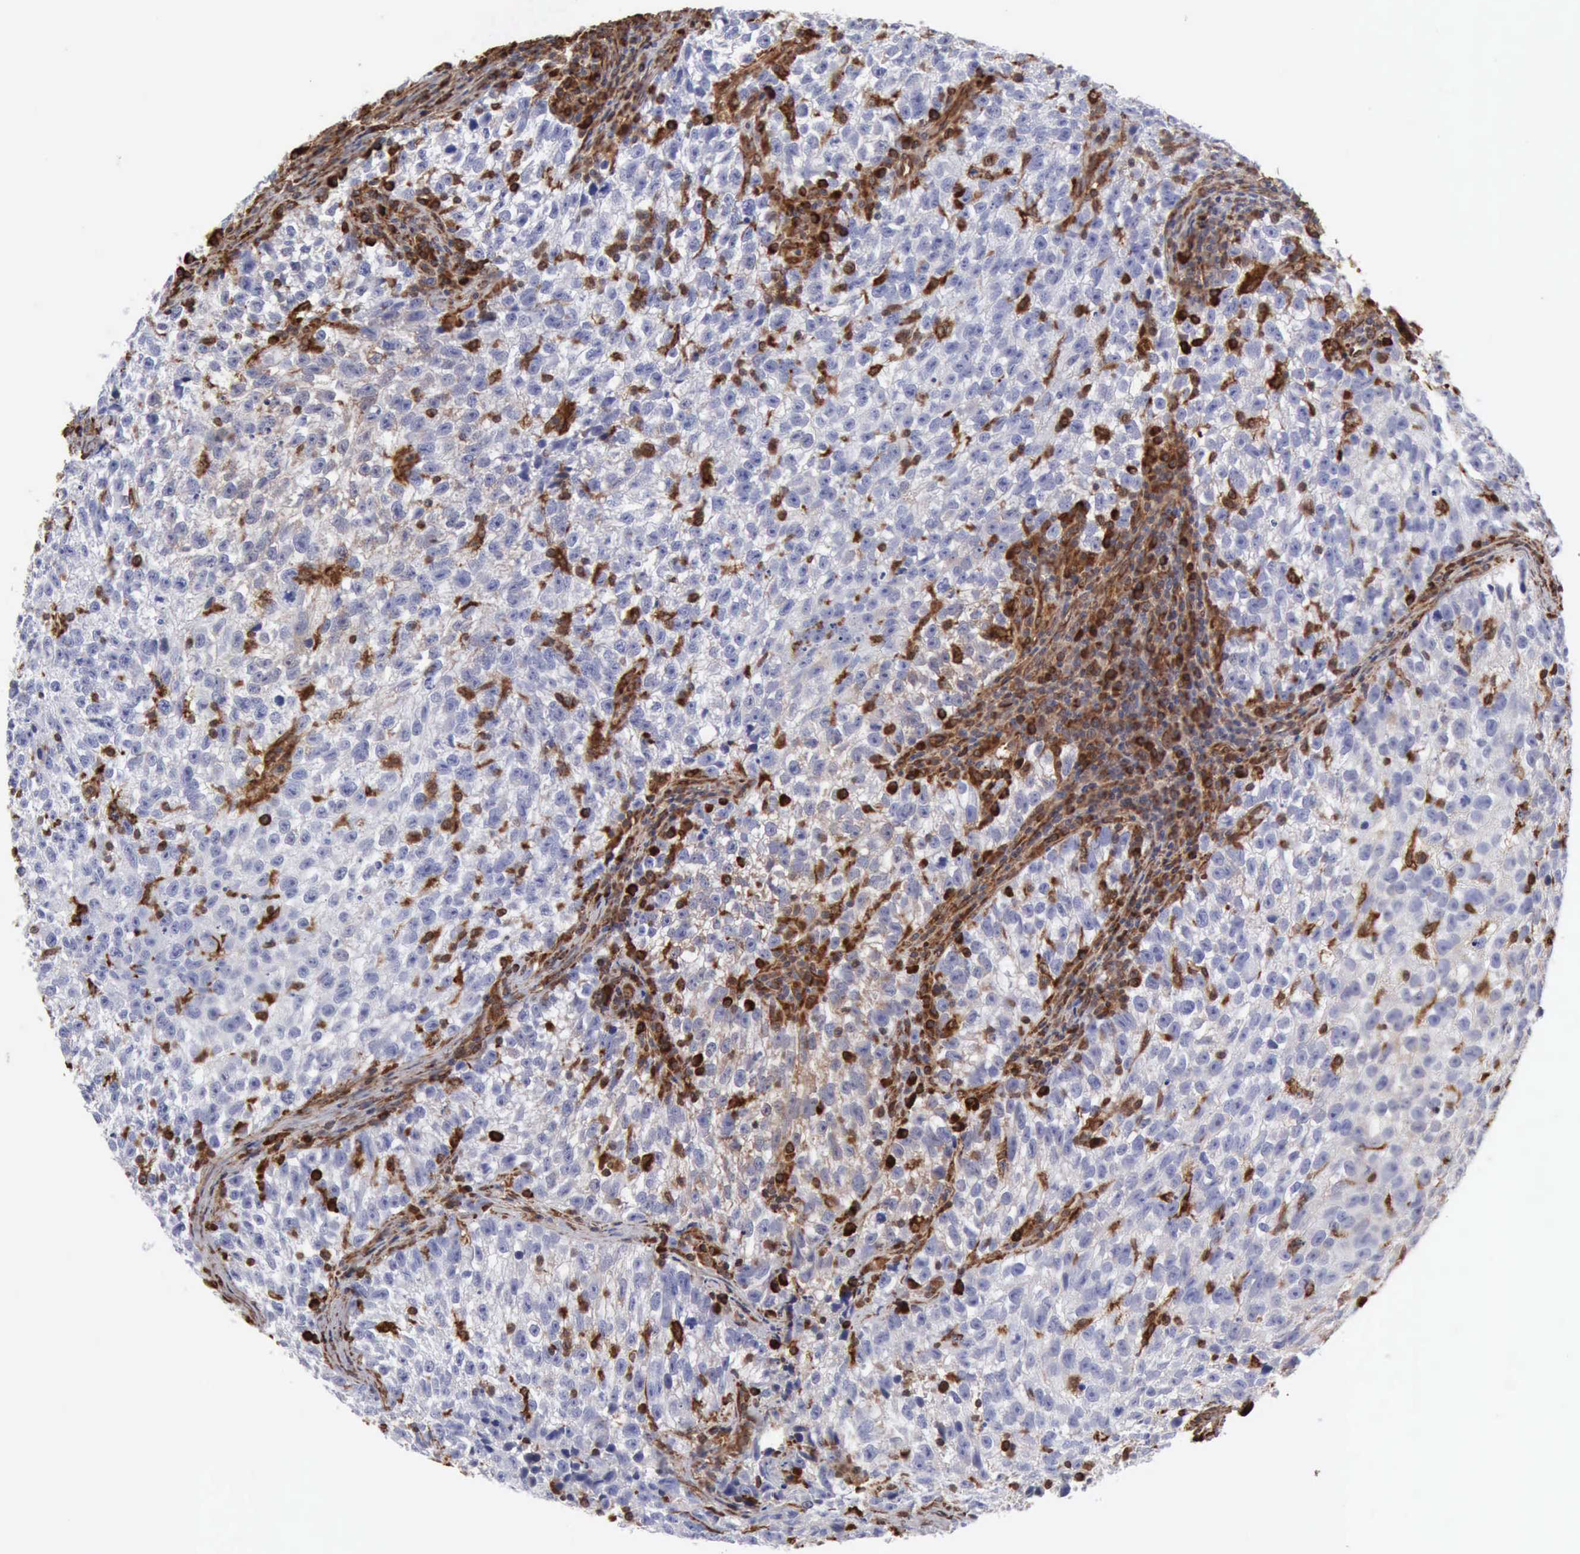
{"staining": {"intensity": "negative", "quantity": "none", "location": "none"}, "tissue": "testis cancer", "cell_type": "Tumor cells", "image_type": "cancer", "snomed": [{"axis": "morphology", "description": "Seminoma, NOS"}, {"axis": "topography", "description": "Testis"}], "caption": "Testis cancer was stained to show a protein in brown. There is no significant positivity in tumor cells. (DAB immunohistochemistry visualized using brightfield microscopy, high magnification).", "gene": "APOL2", "patient": {"sex": "male", "age": 38}}